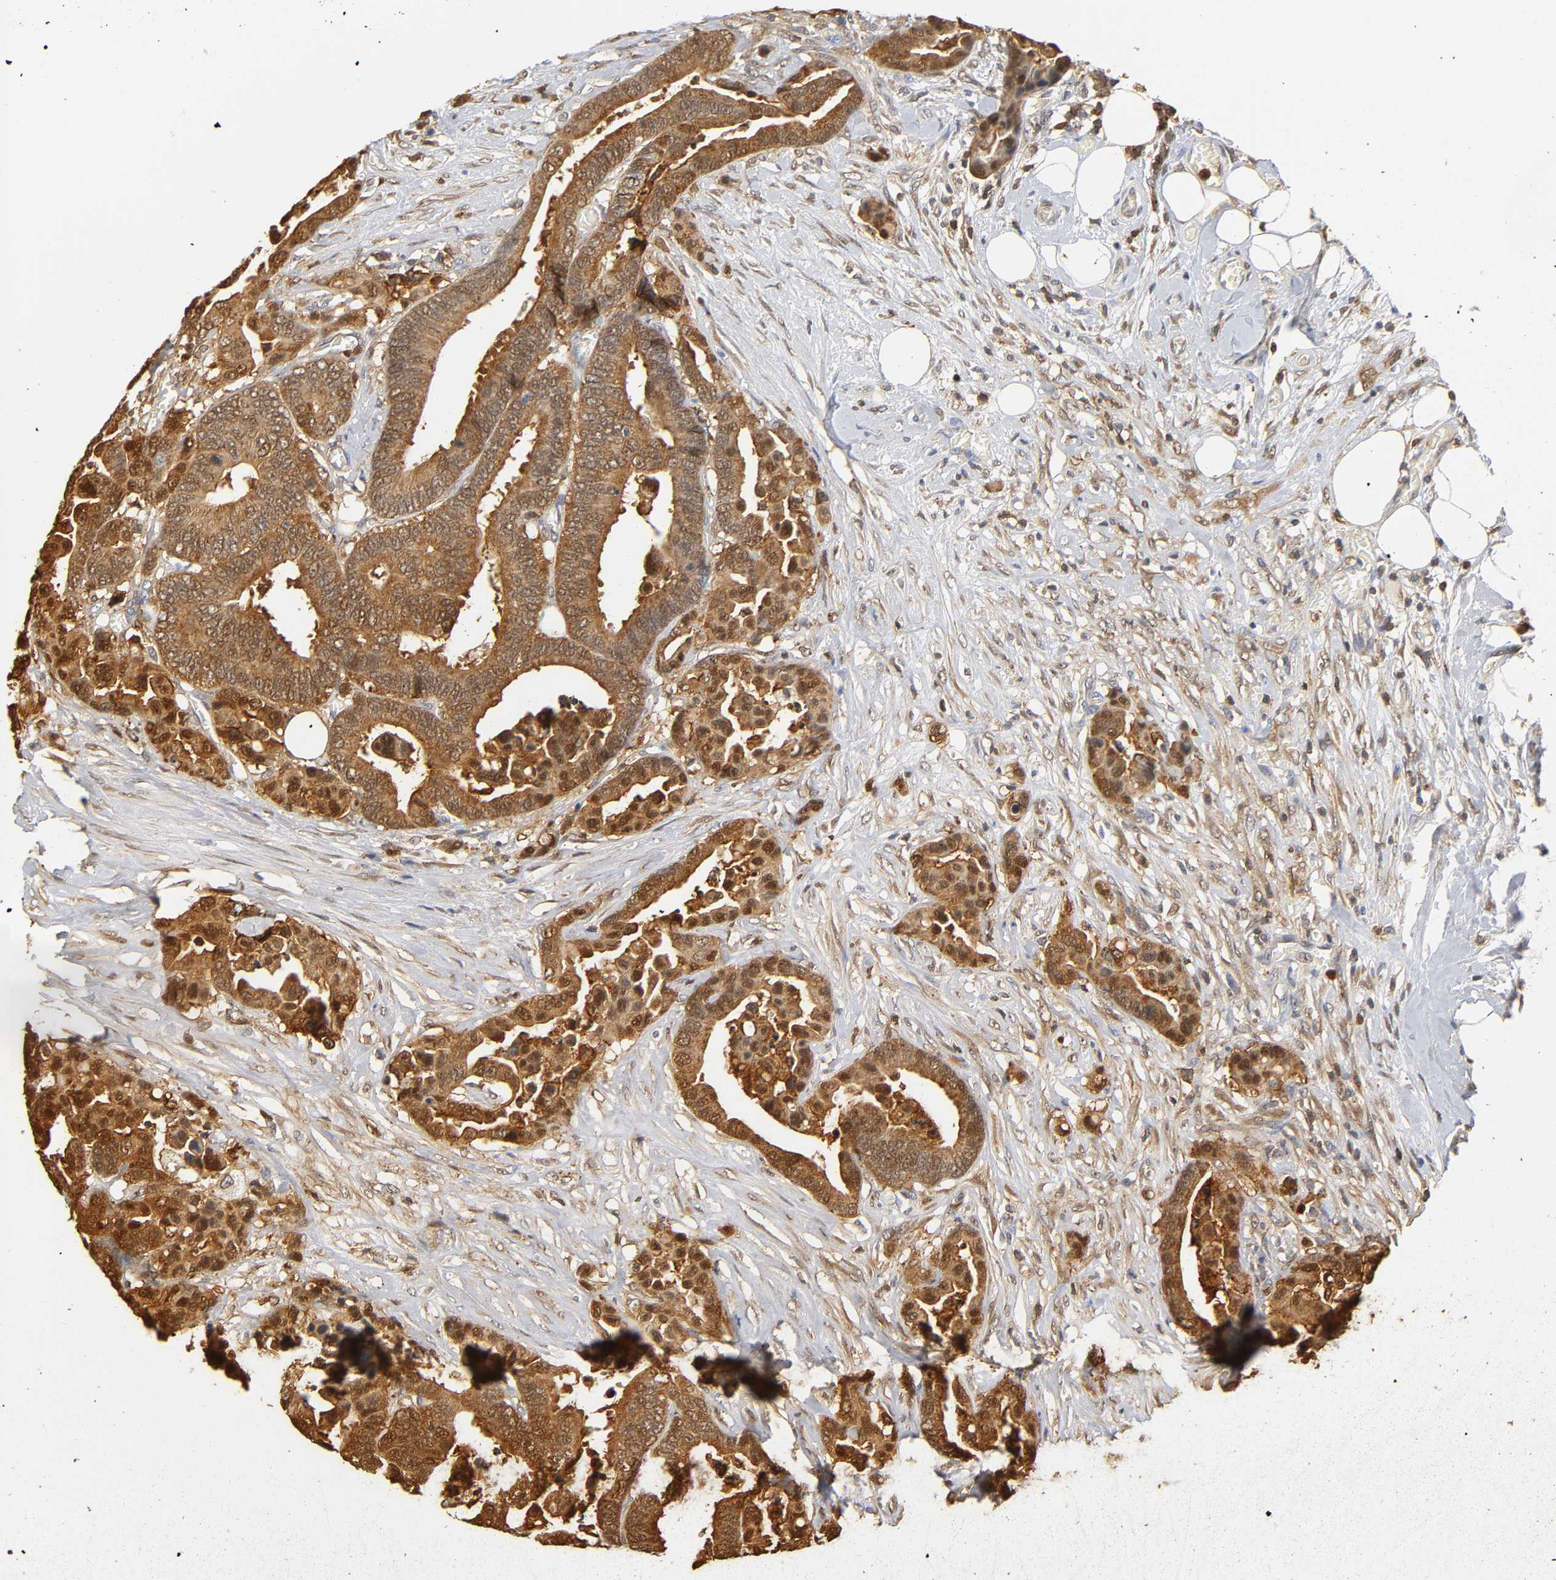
{"staining": {"intensity": "moderate", "quantity": ">75%", "location": "cytoplasmic/membranous,nuclear"}, "tissue": "colorectal cancer", "cell_type": "Tumor cells", "image_type": "cancer", "snomed": [{"axis": "morphology", "description": "Adenocarcinoma, NOS"}, {"axis": "topography", "description": "Colon"}], "caption": "This is an image of immunohistochemistry (IHC) staining of colorectal adenocarcinoma, which shows moderate positivity in the cytoplasmic/membranous and nuclear of tumor cells.", "gene": "ANXA11", "patient": {"sex": "male", "age": 82}}